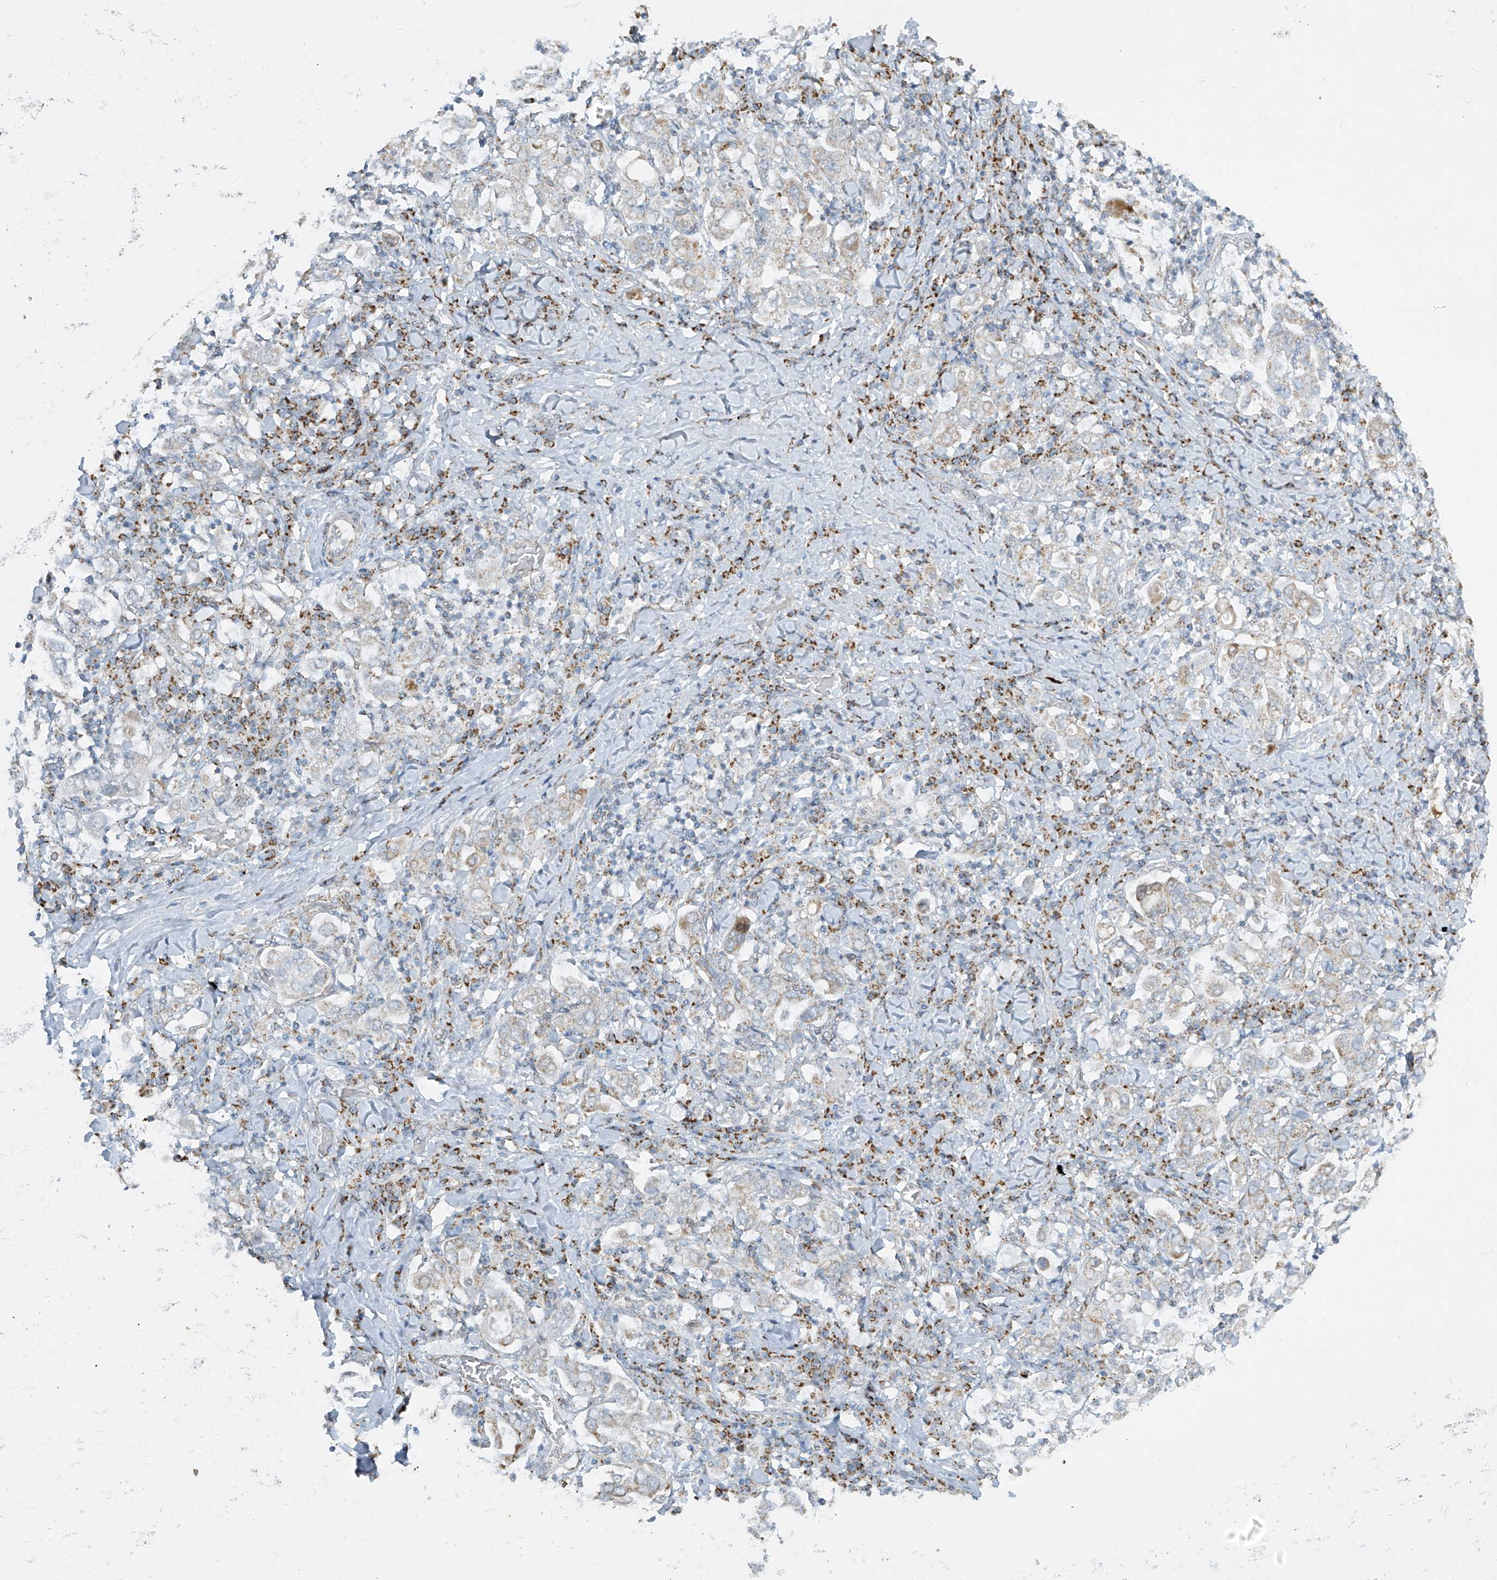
{"staining": {"intensity": "negative", "quantity": "none", "location": "none"}, "tissue": "stomach cancer", "cell_type": "Tumor cells", "image_type": "cancer", "snomed": [{"axis": "morphology", "description": "Adenocarcinoma, NOS"}, {"axis": "topography", "description": "Stomach, upper"}], "caption": "Immunohistochemical staining of stomach adenocarcinoma exhibits no significant positivity in tumor cells. Brightfield microscopy of immunohistochemistry (IHC) stained with DAB (brown) and hematoxylin (blue), captured at high magnification.", "gene": "SMDT1", "patient": {"sex": "male", "age": 62}}